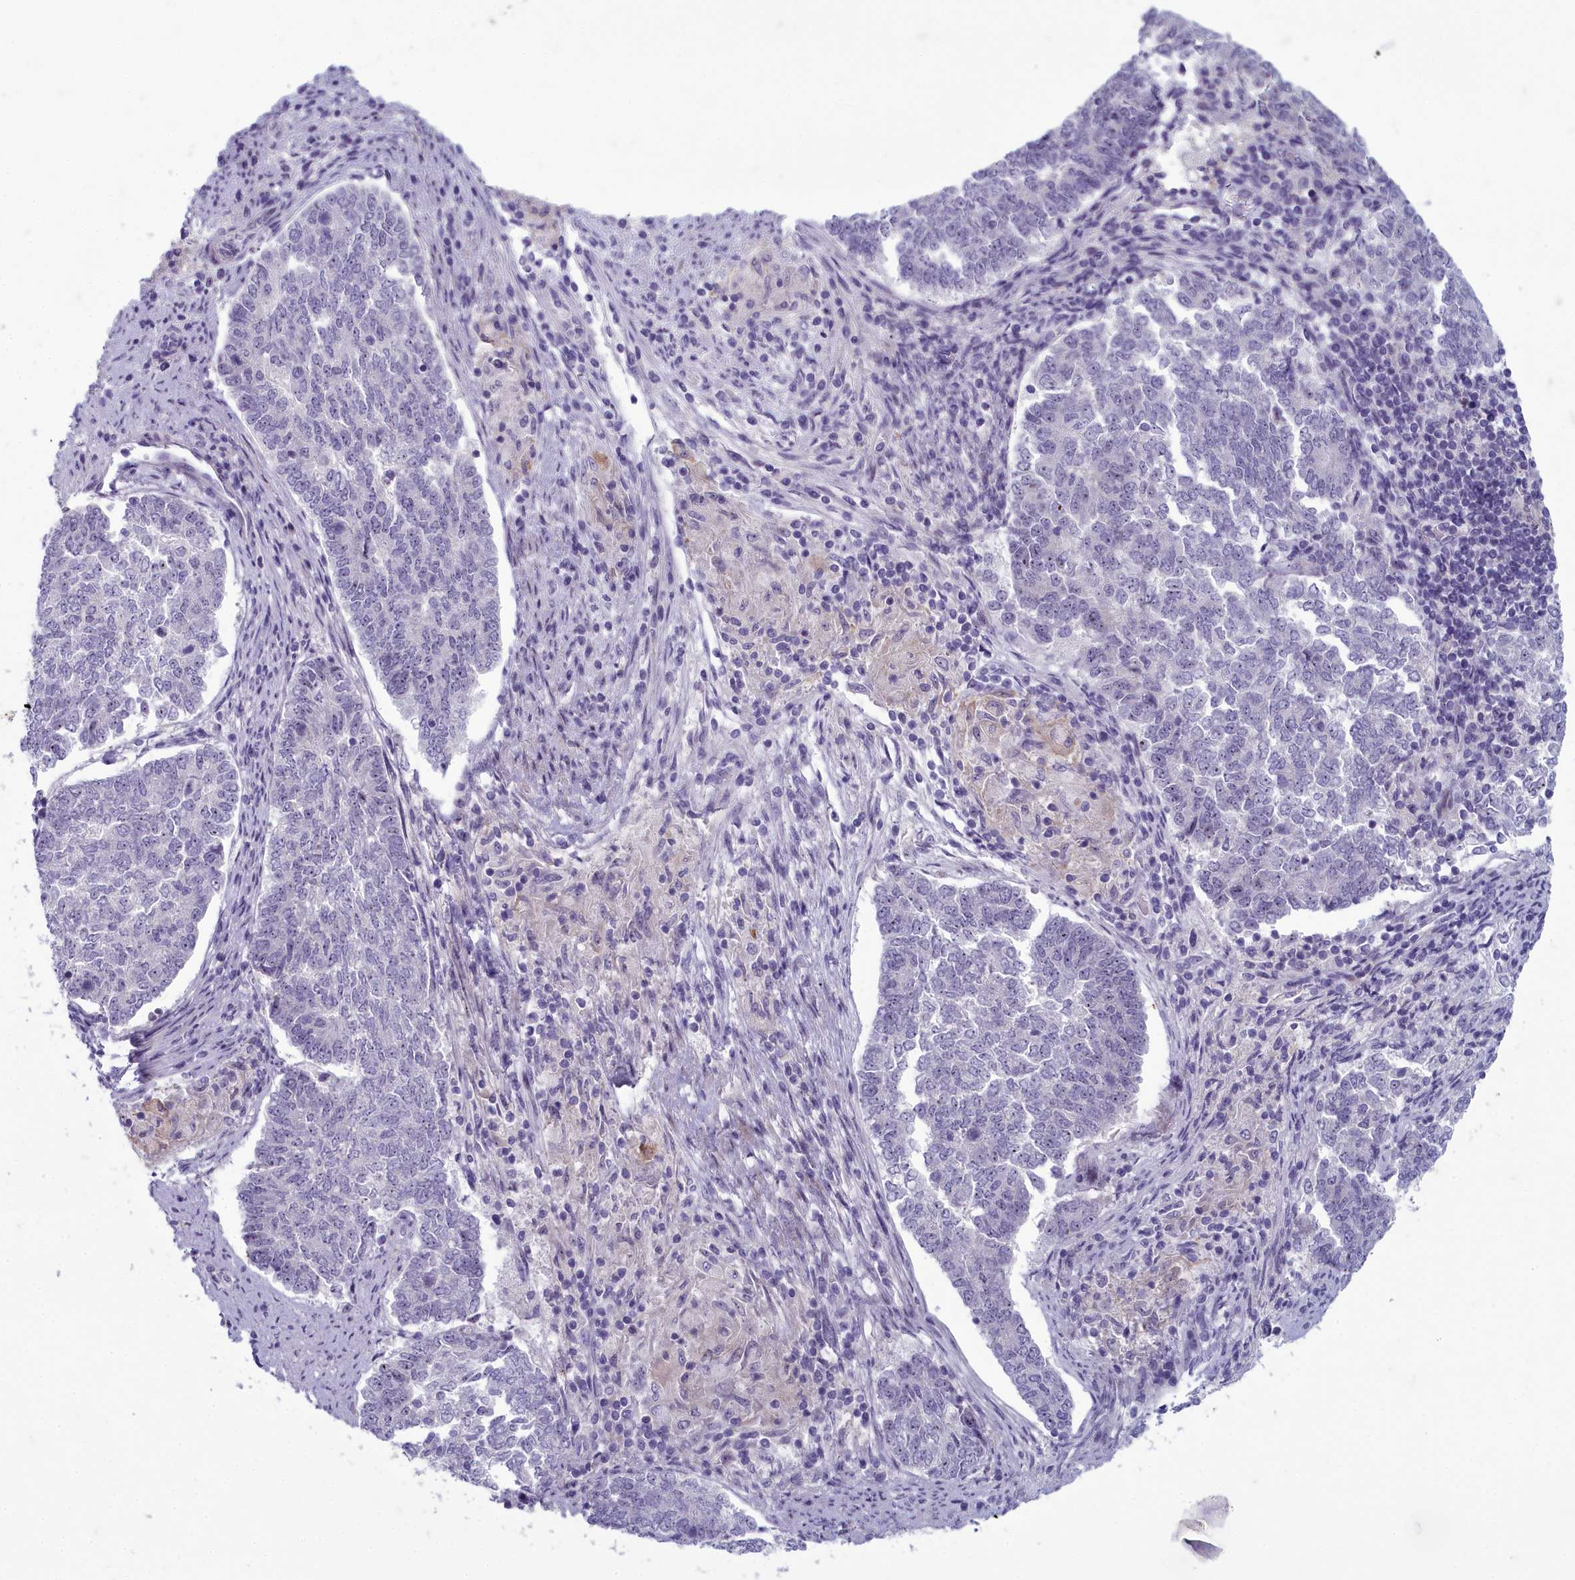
{"staining": {"intensity": "negative", "quantity": "none", "location": "none"}, "tissue": "endometrial cancer", "cell_type": "Tumor cells", "image_type": "cancer", "snomed": [{"axis": "morphology", "description": "Adenocarcinoma, NOS"}, {"axis": "topography", "description": "Endometrium"}], "caption": "Immunohistochemistry photomicrograph of neoplastic tissue: human adenocarcinoma (endometrial) stained with DAB (3,3'-diaminobenzidine) demonstrates no significant protein positivity in tumor cells.", "gene": "INSYN2A", "patient": {"sex": "female", "age": 80}}